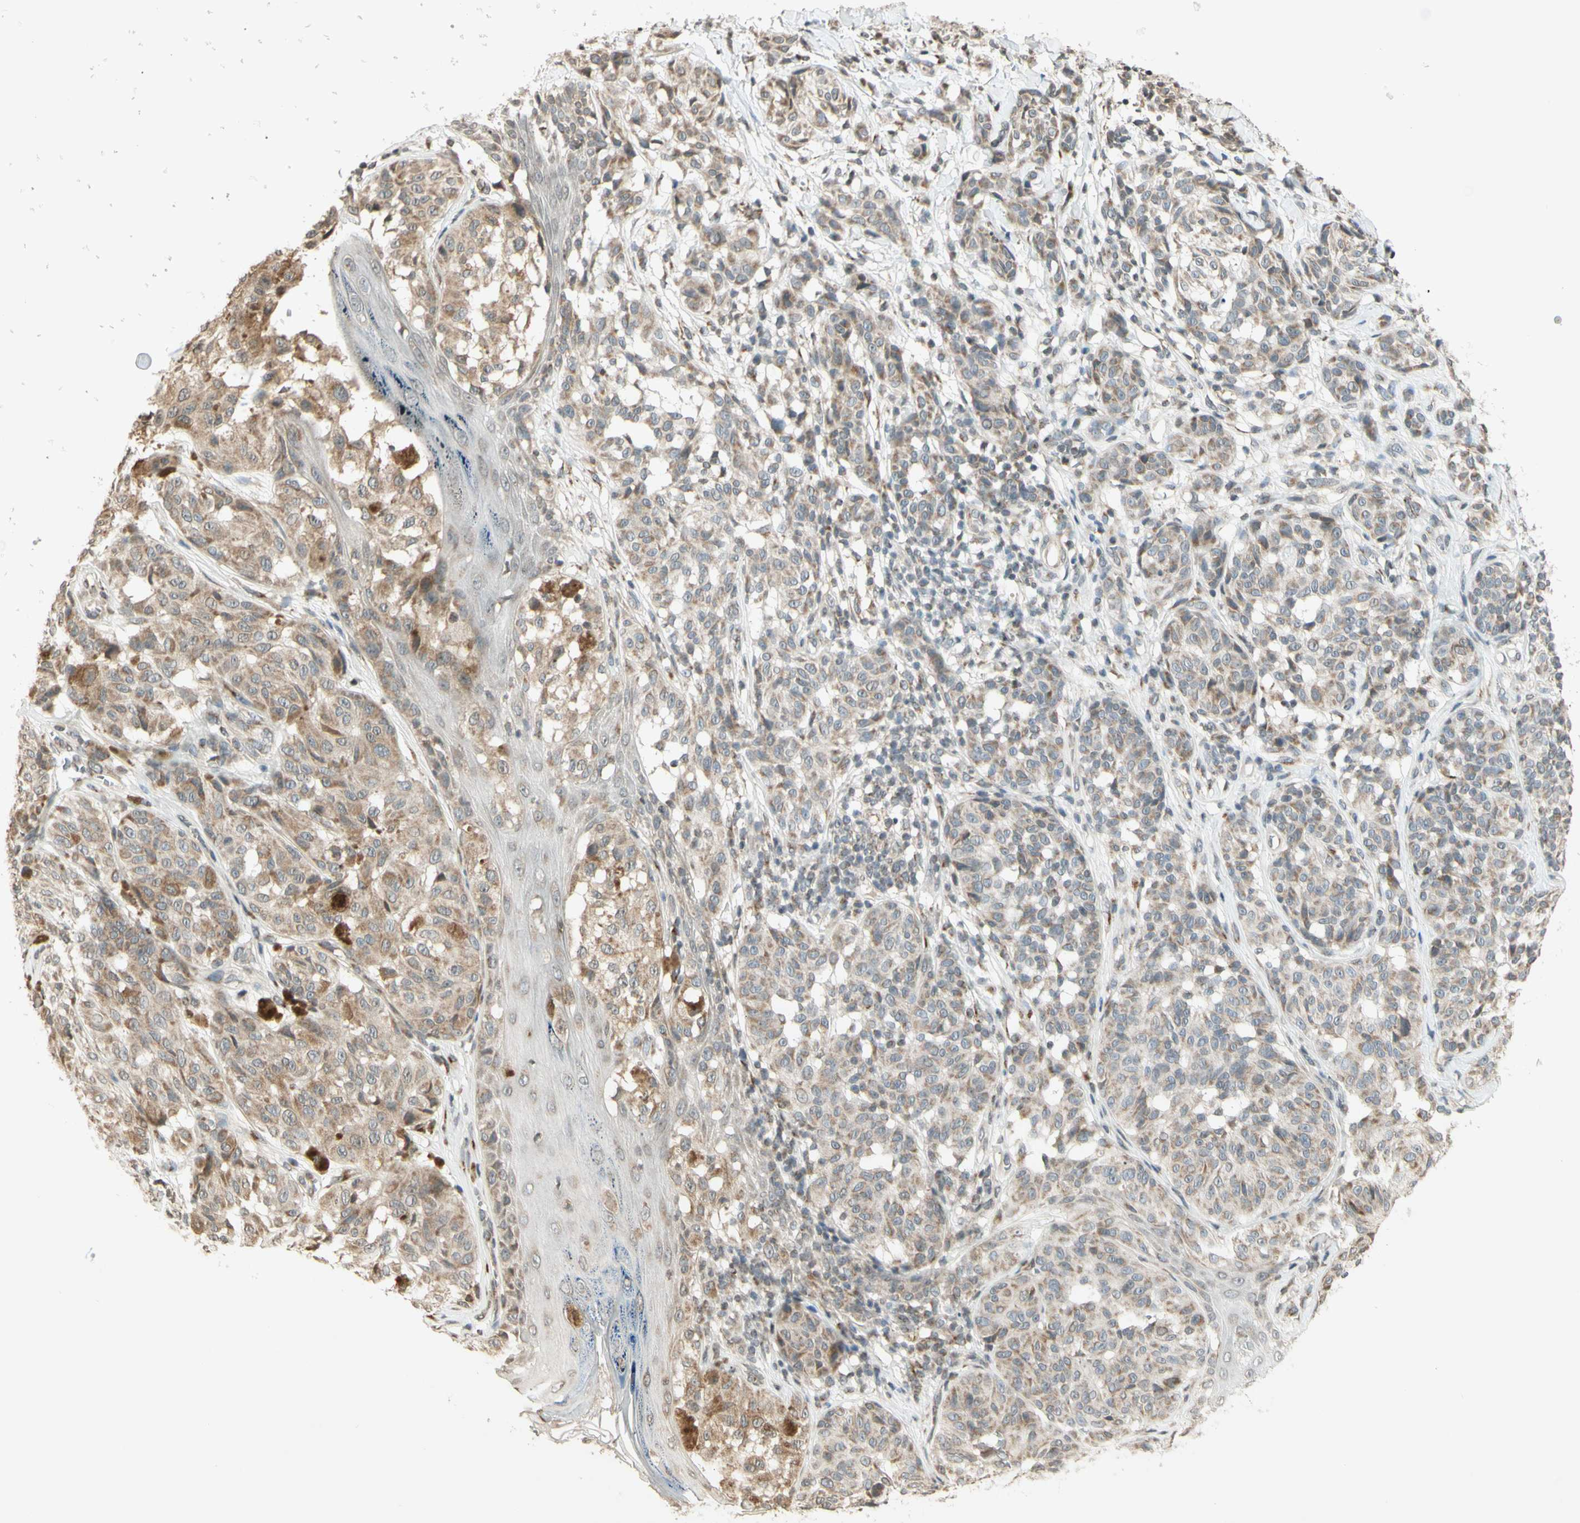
{"staining": {"intensity": "weak", "quantity": ">75%", "location": "cytoplasmic/membranous"}, "tissue": "melanoma", "cell_type": "Tumor cells", "image_type": "cancer", "snomed": [{"axis": "morphology", "description": "Malignant melanoma, NOS"}, {"axis": "topography", "description": "Skin"}], "caption": "Tumor cells exhibit low levels of weak cytoplasmic/membranous staining in about >75% of cells in malignant melanoma.", "gene": "CCNI", "patient": {"sex": "female", "age": 46}}